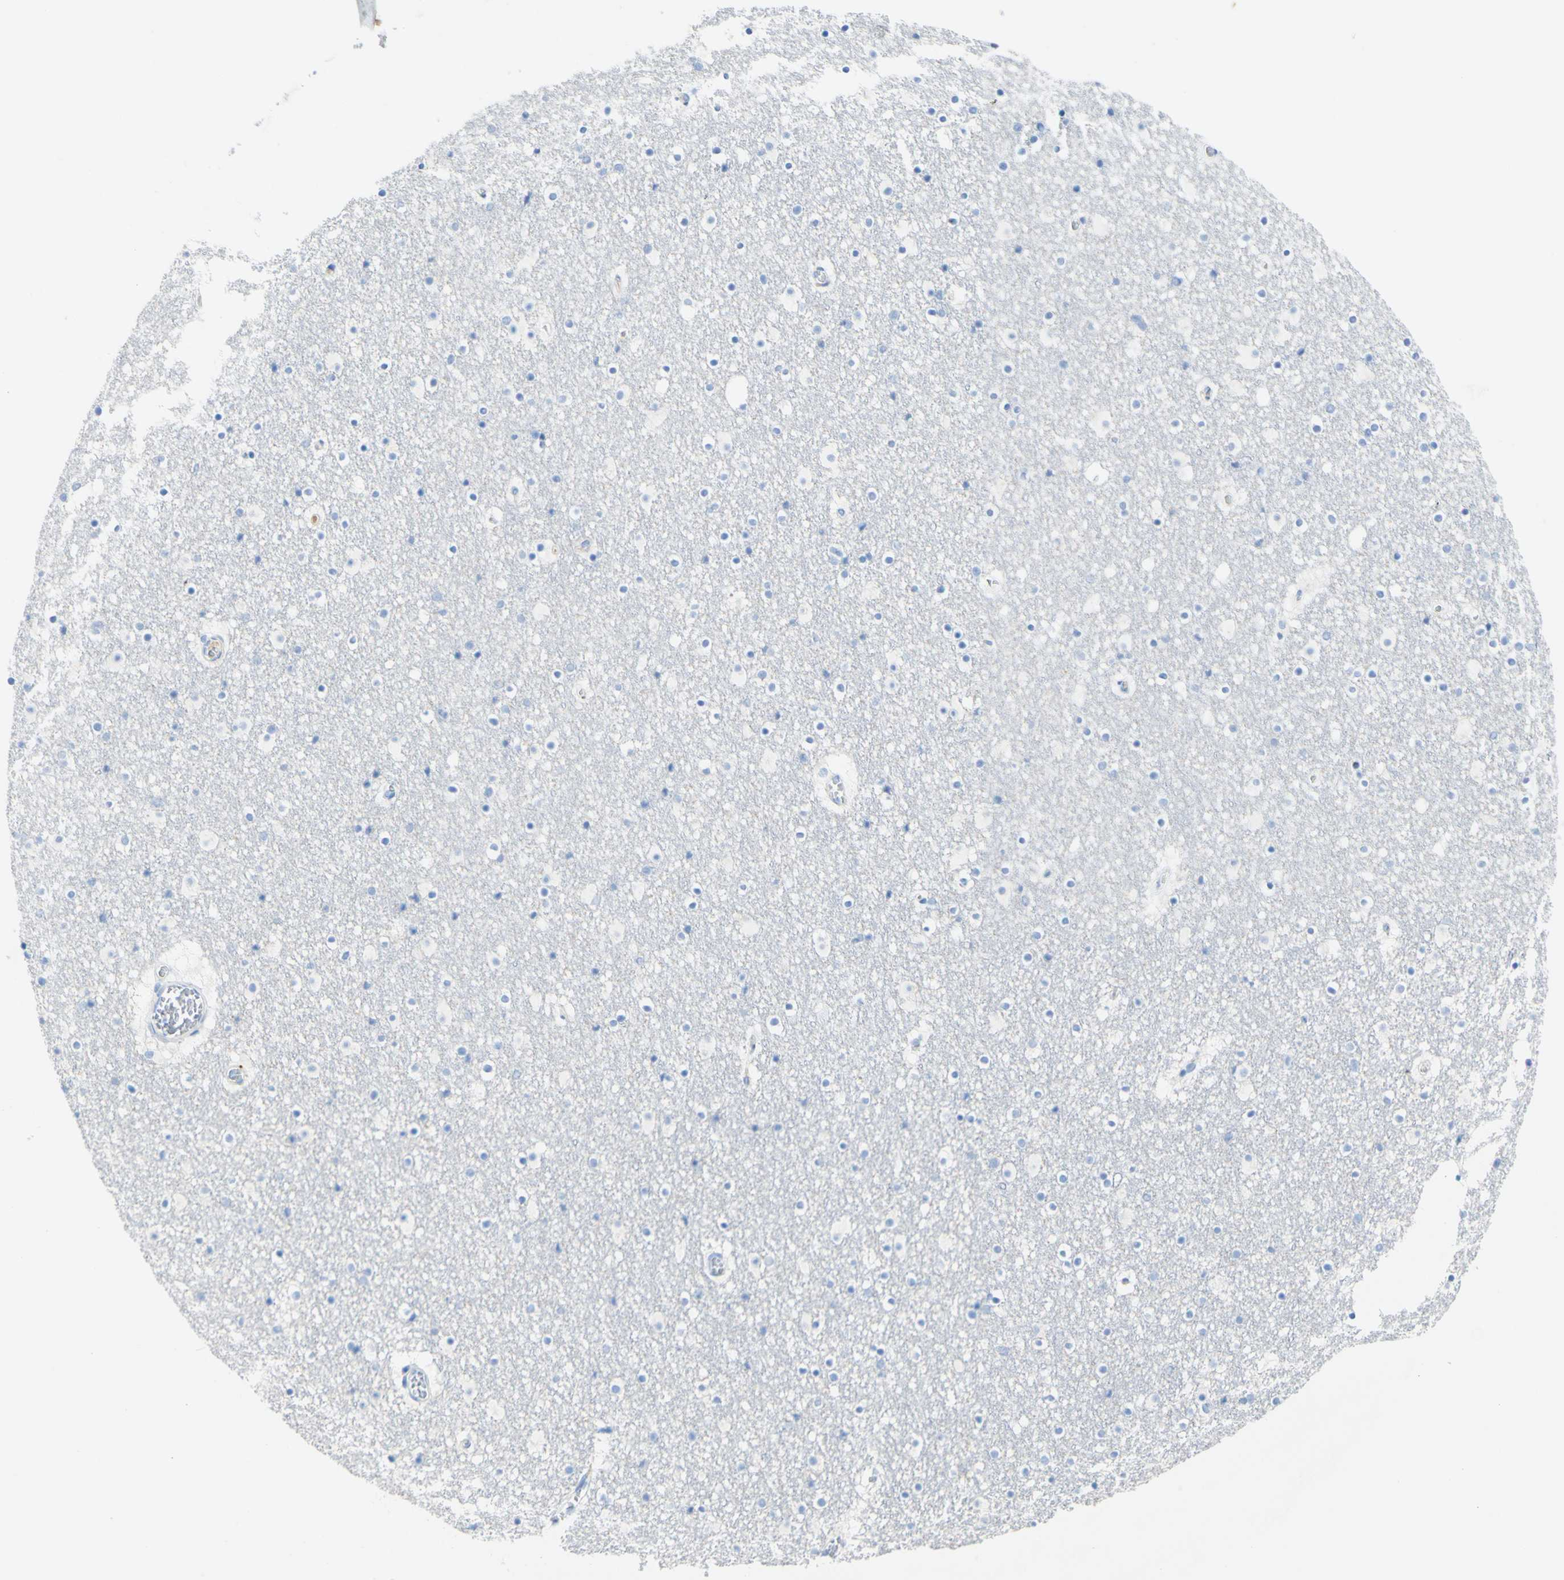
{"staining": {"intensity": "negative", "quantity": "none", "location": "none"}, "tissue": "caudate", "cell_type": "Glial cells", "image_type": "normal", "snomed": [{"axis": "morphology", "description": "Normal tissue, NOS"}, {"axis": "topography", "description": "Lateral ventricle wall"}], "caption": "Immunohistochemistry of normal human caudate displays no positivity in glial cells. (Brightfield microscopy of DAB (3,3'-diaminobenzidine) IHC at high magnification).", "gene": "PIGR", "patient": {"sex": "male", "age": 45}}